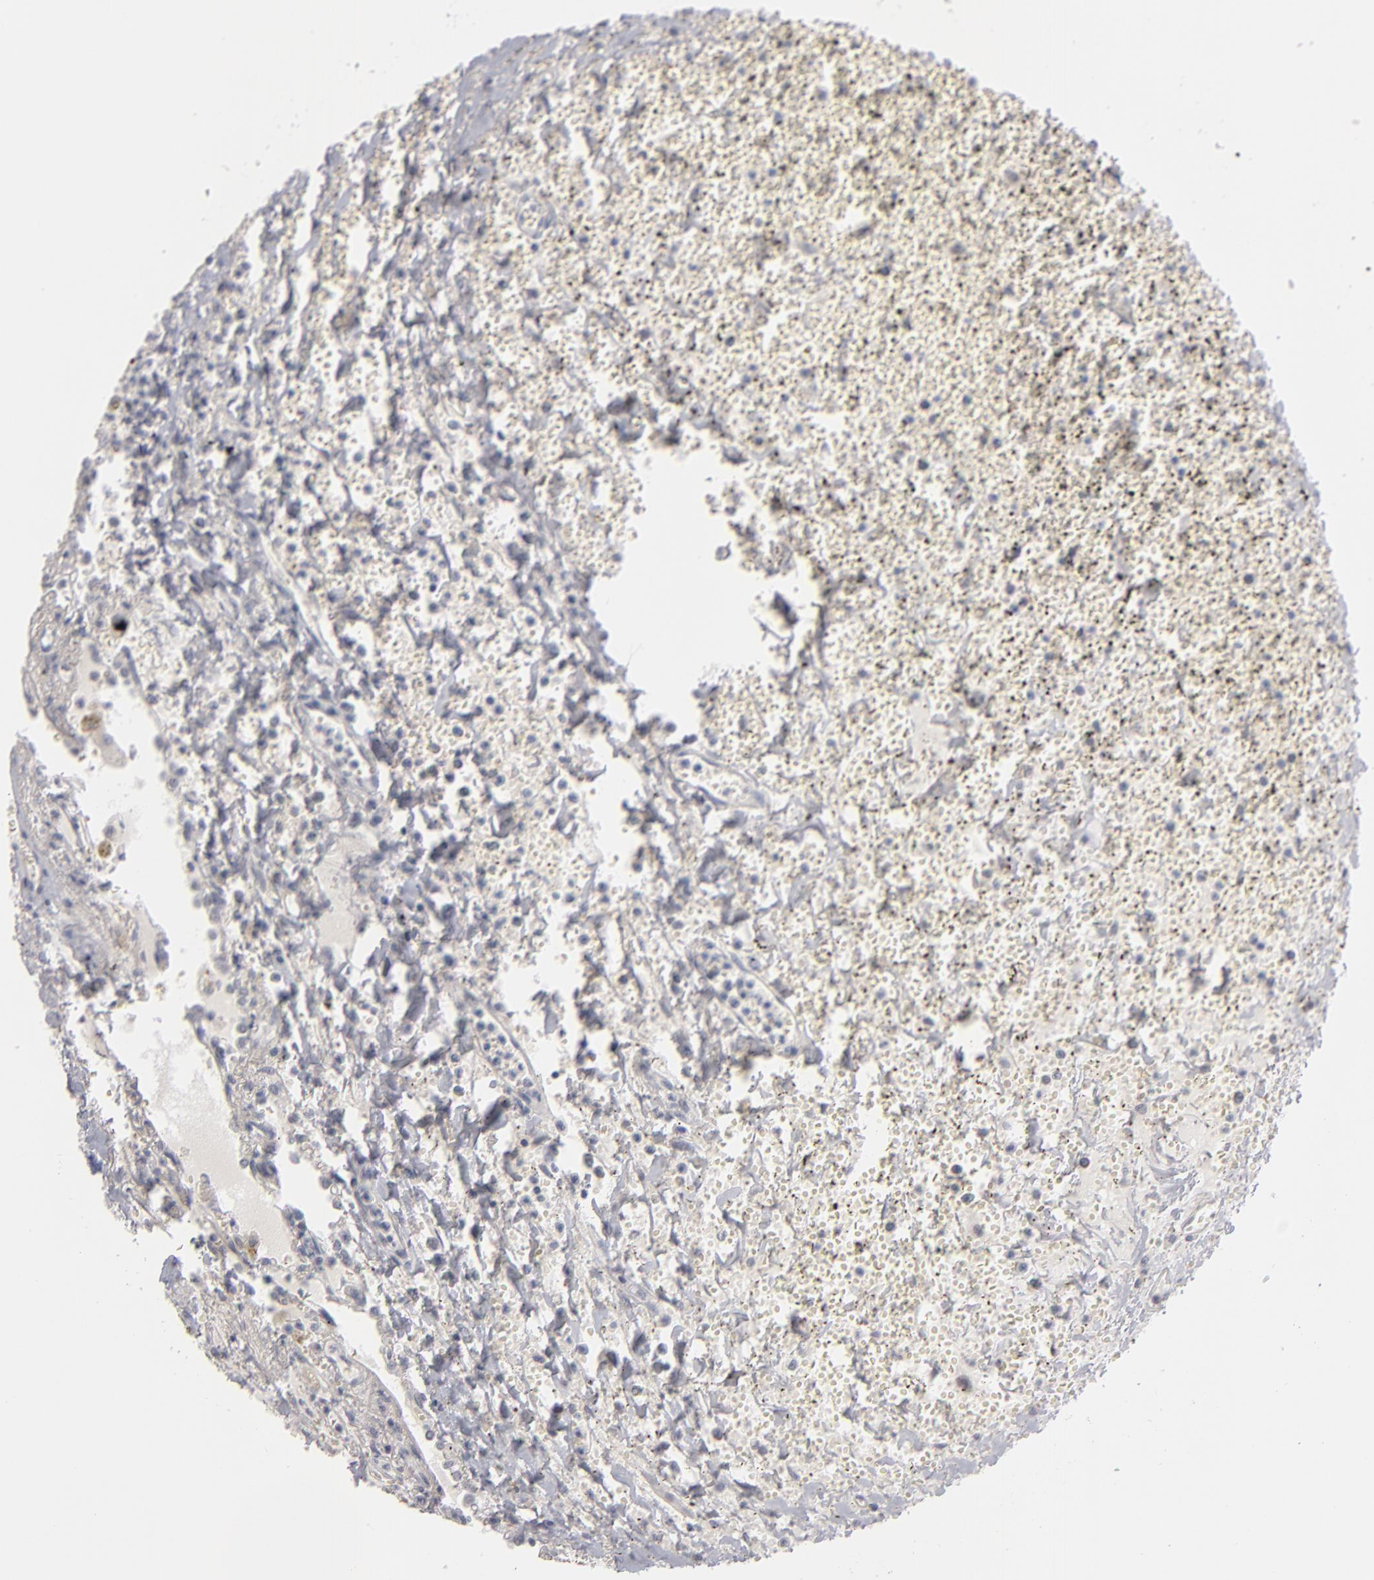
{"staining": {"intensity": "negative", "quantity": "none", "location": "none"}, "tissue": "carcinoid", "cell_type": "Tumor cells", "image_type": "cancer", "snomed": [{"axis": "morphology", "description": "Carcinoid, malignant, NOS"}, {"axis": "topography", "description": "Bronchus"}], "caption": "This histopathology image is of carcinoid stained with IHC to label a protein in brown with the nuclei are counter-stained blue. There is no staining in tumor cells.", "gene": "KIAA1210", "patient": {"sex": "male", "age": 55}}